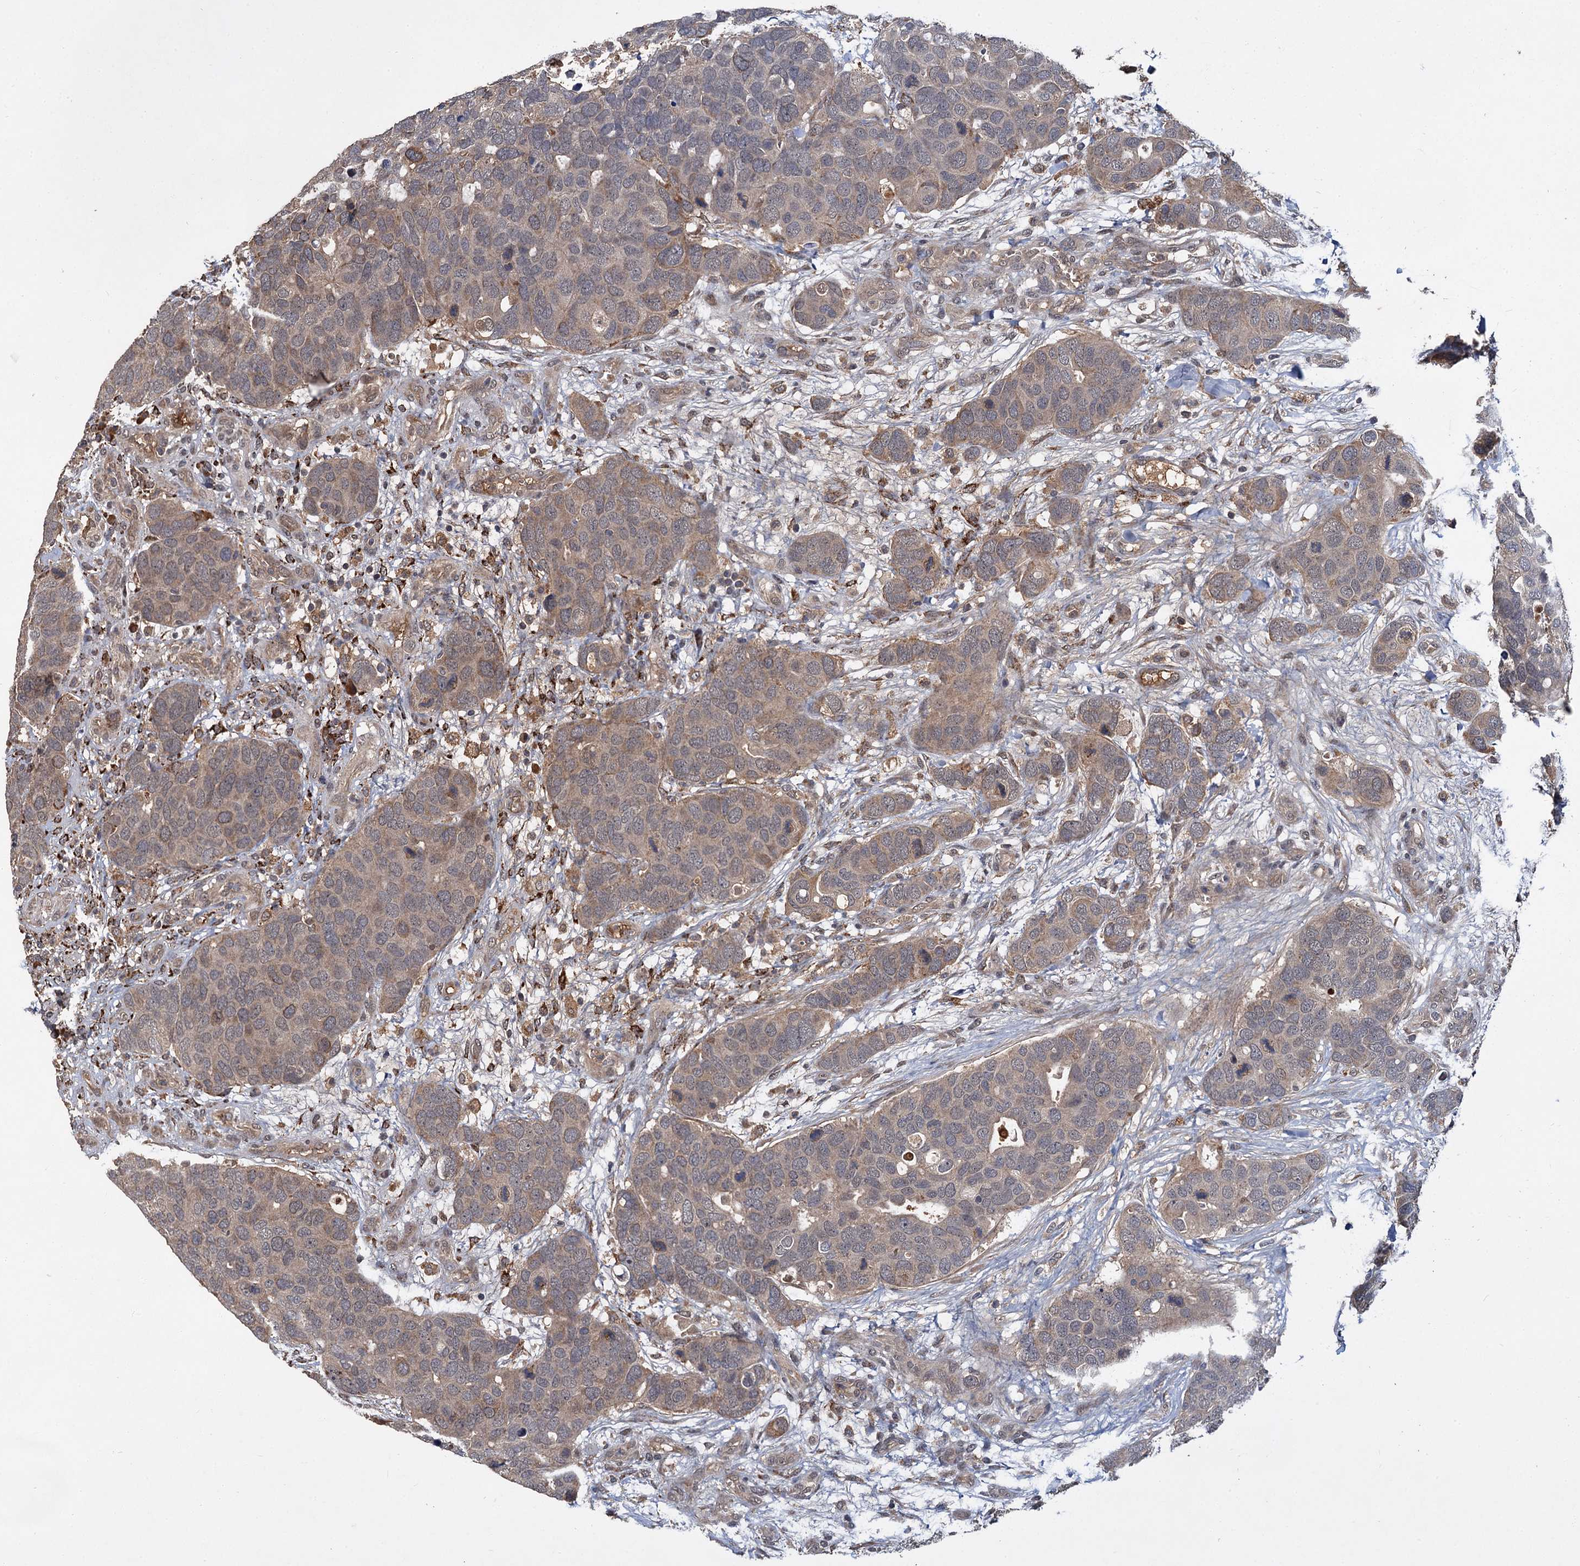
{"staining": {"intensity": "moderate", "quantity": "<25%", "location": "cytoplasmic/membranous"}, "tissue": "breast cancer", "cell_type": "Tumor cells", "image_type": "cancer", "snomed": [{"axis": "morphology", "description": "Duct carcinoma"}, {"axis": "topography", "description": "Breast"}], "caption": "This is a histology image of immunohistochemistry (IHC) staining of breast cancer (invasive ductal carcinoma), which shows moderate expression in the cytoplasmic/membranous of tumor cells.", "gene": "MBD6", "patient": {"sex": "female", "age": 83}}